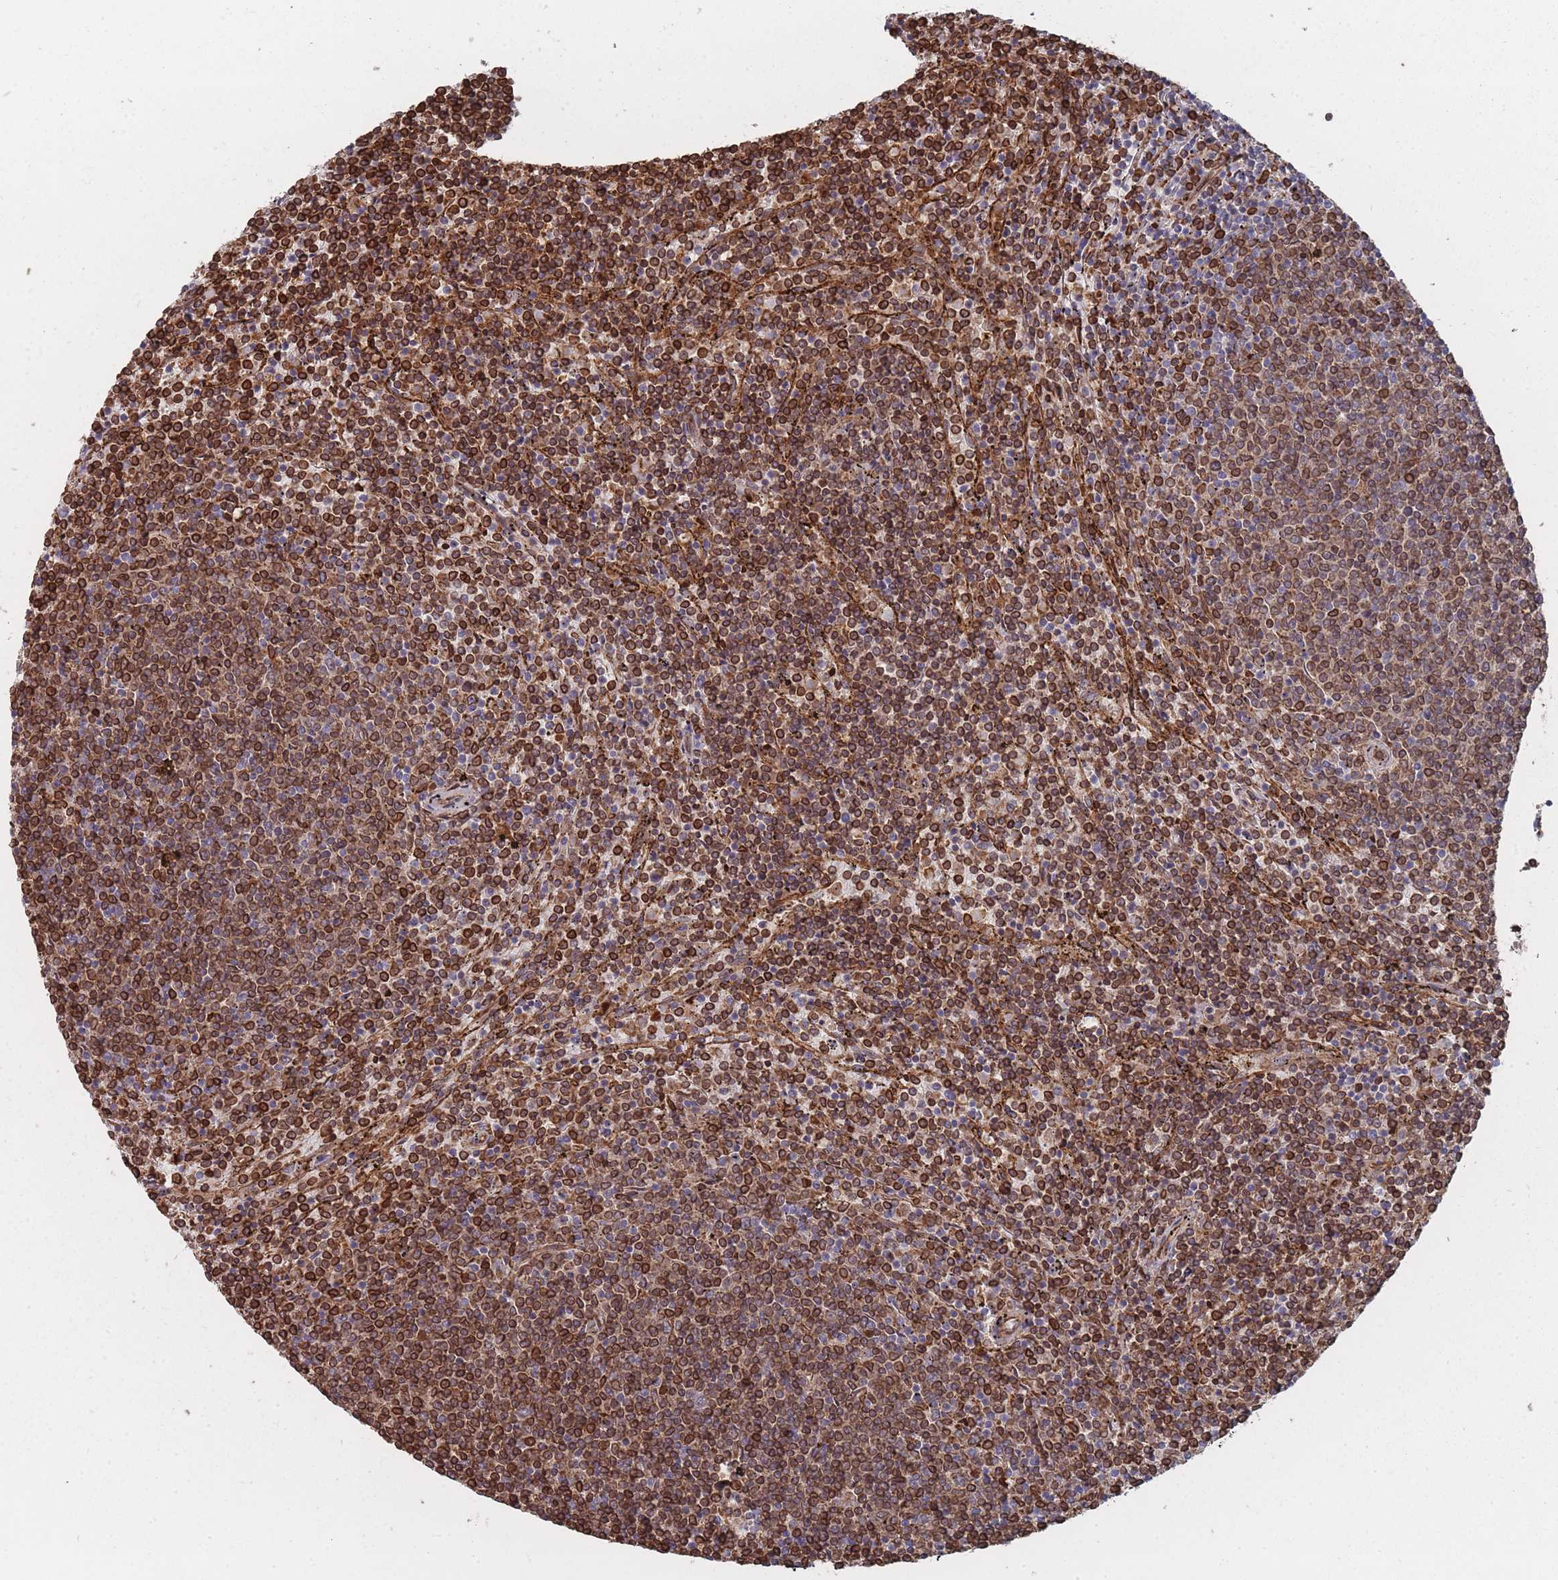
{"staining": {"intensity": "strong", "quantity": ">75%", "location": "cytoplasmic/membranous"}, "tissue": "lymphoma", "cell_type": "Tumor cells", "image_type": "cancer", "snomed": [{"axis": "morphology", "description": "Malignant lymphoma, non-Hodgkin's type, Low grade"}, {"axis": "topography", "description": "Spleen"}], "caption": "Tumor cells demonstrate high levels of strong cytoplasmic/membranous expression in approximately >75% of cells in human low-grade malignant lymphoma, non-Hodgkin's type. (IHC, brightfield microscopy, high magnification).", "gene": "THSD7B", "patient": {"sex": "female", "age": 50}}